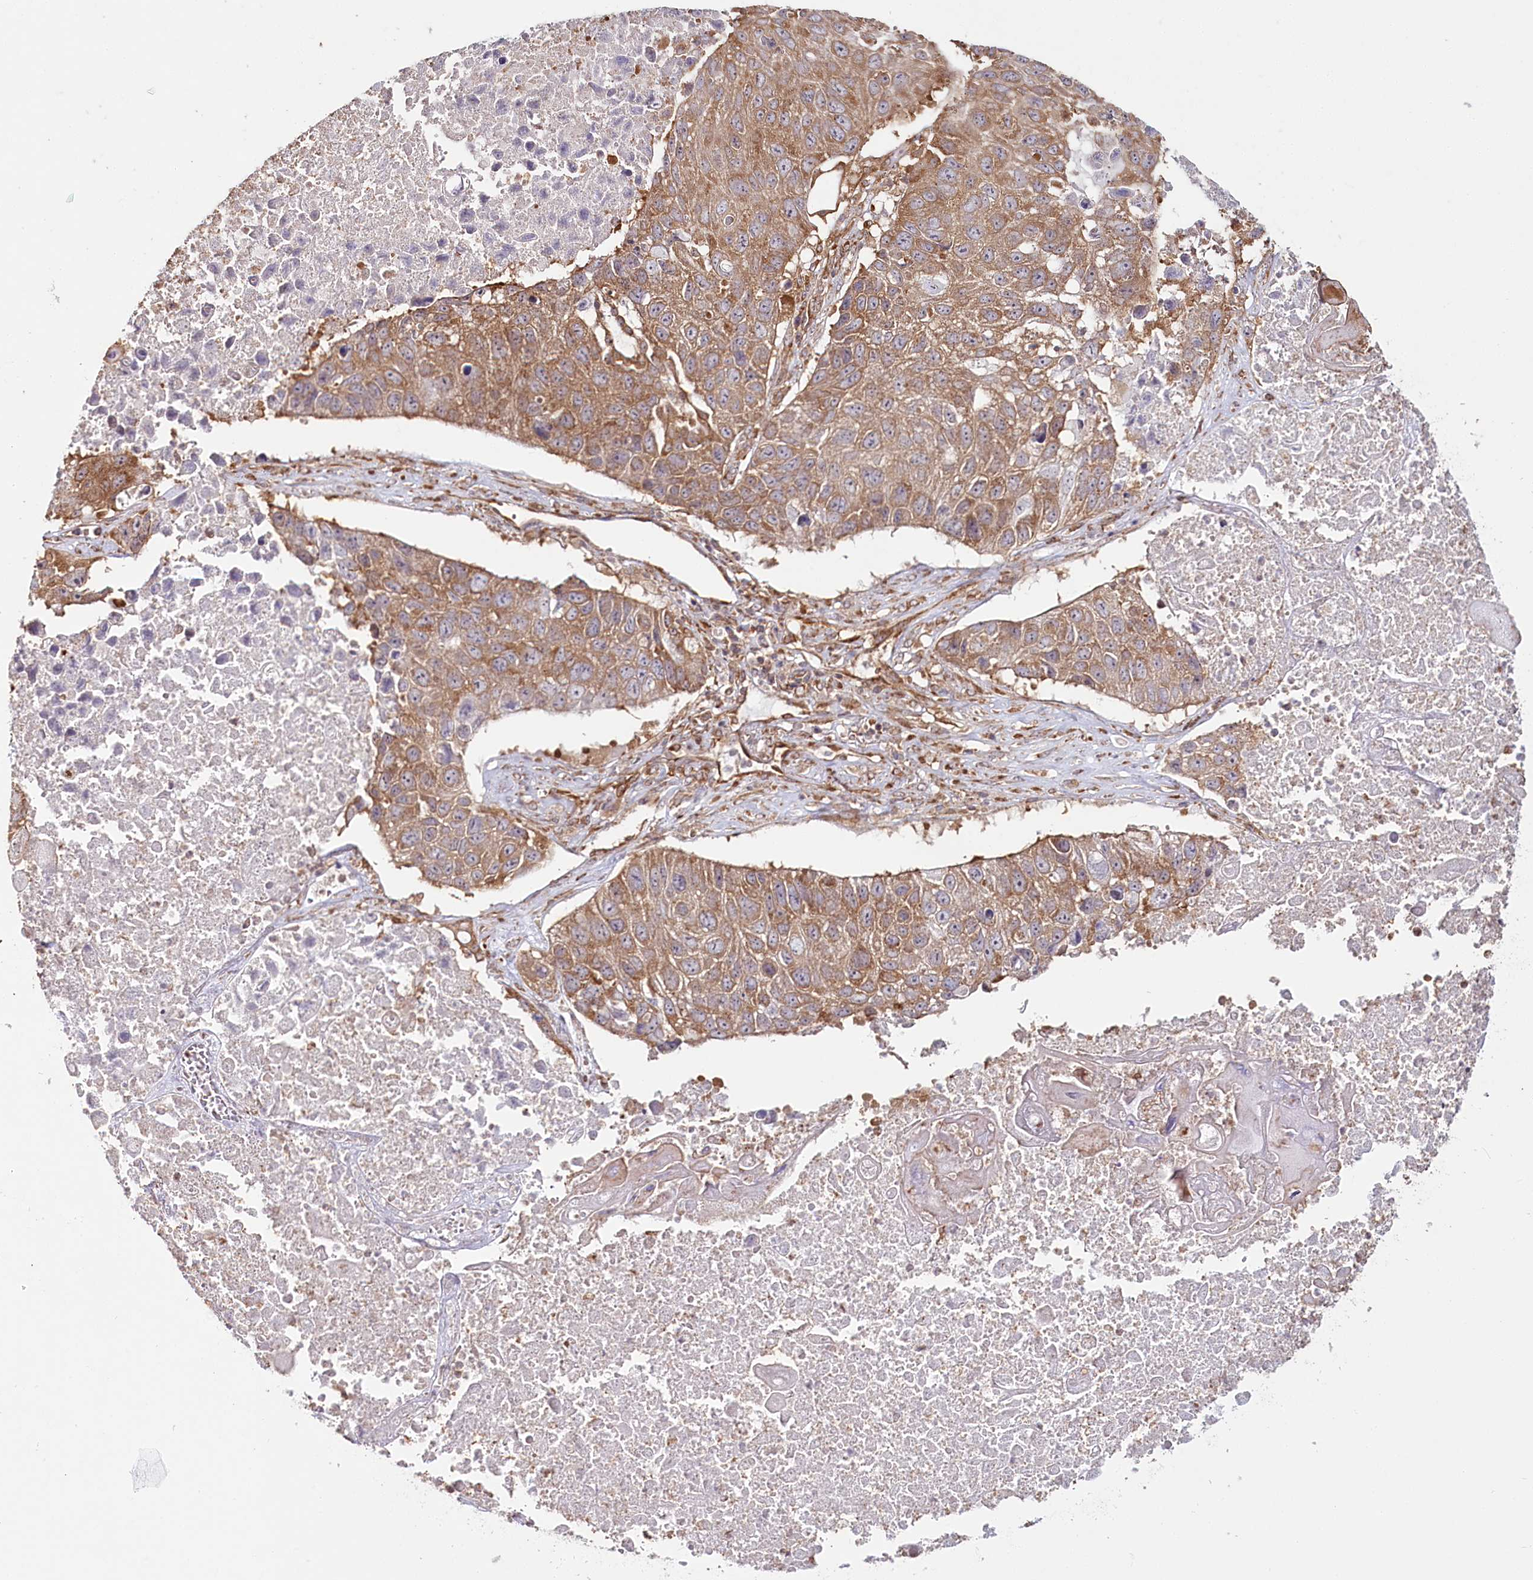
{"staining": {"intensity": "moderate", "quantity": ">75%", "location": "cytoplasmic/membranous"}, "tissue": "lung cancer", "cell_type": "Tumor cells", "image_type": "cancer", "snomed": [{"axis": "morphology", "description": "Squamous cell carcinoma, NOS"}, {"axis": "topography", "description": "Lung"}], "caption": "Lung cancer stained with IHC demonstrates moderate cytoplasmic/membranous staining in approximately >75% of tumor cells. The staining was performed using DAB to visualize the protein expression in brown, while the nuclei were stained in blue with hematoxylin (Magnification: 20x).", "gene": "OTUD4", "patient": {"sex": "male", "age": 61}}